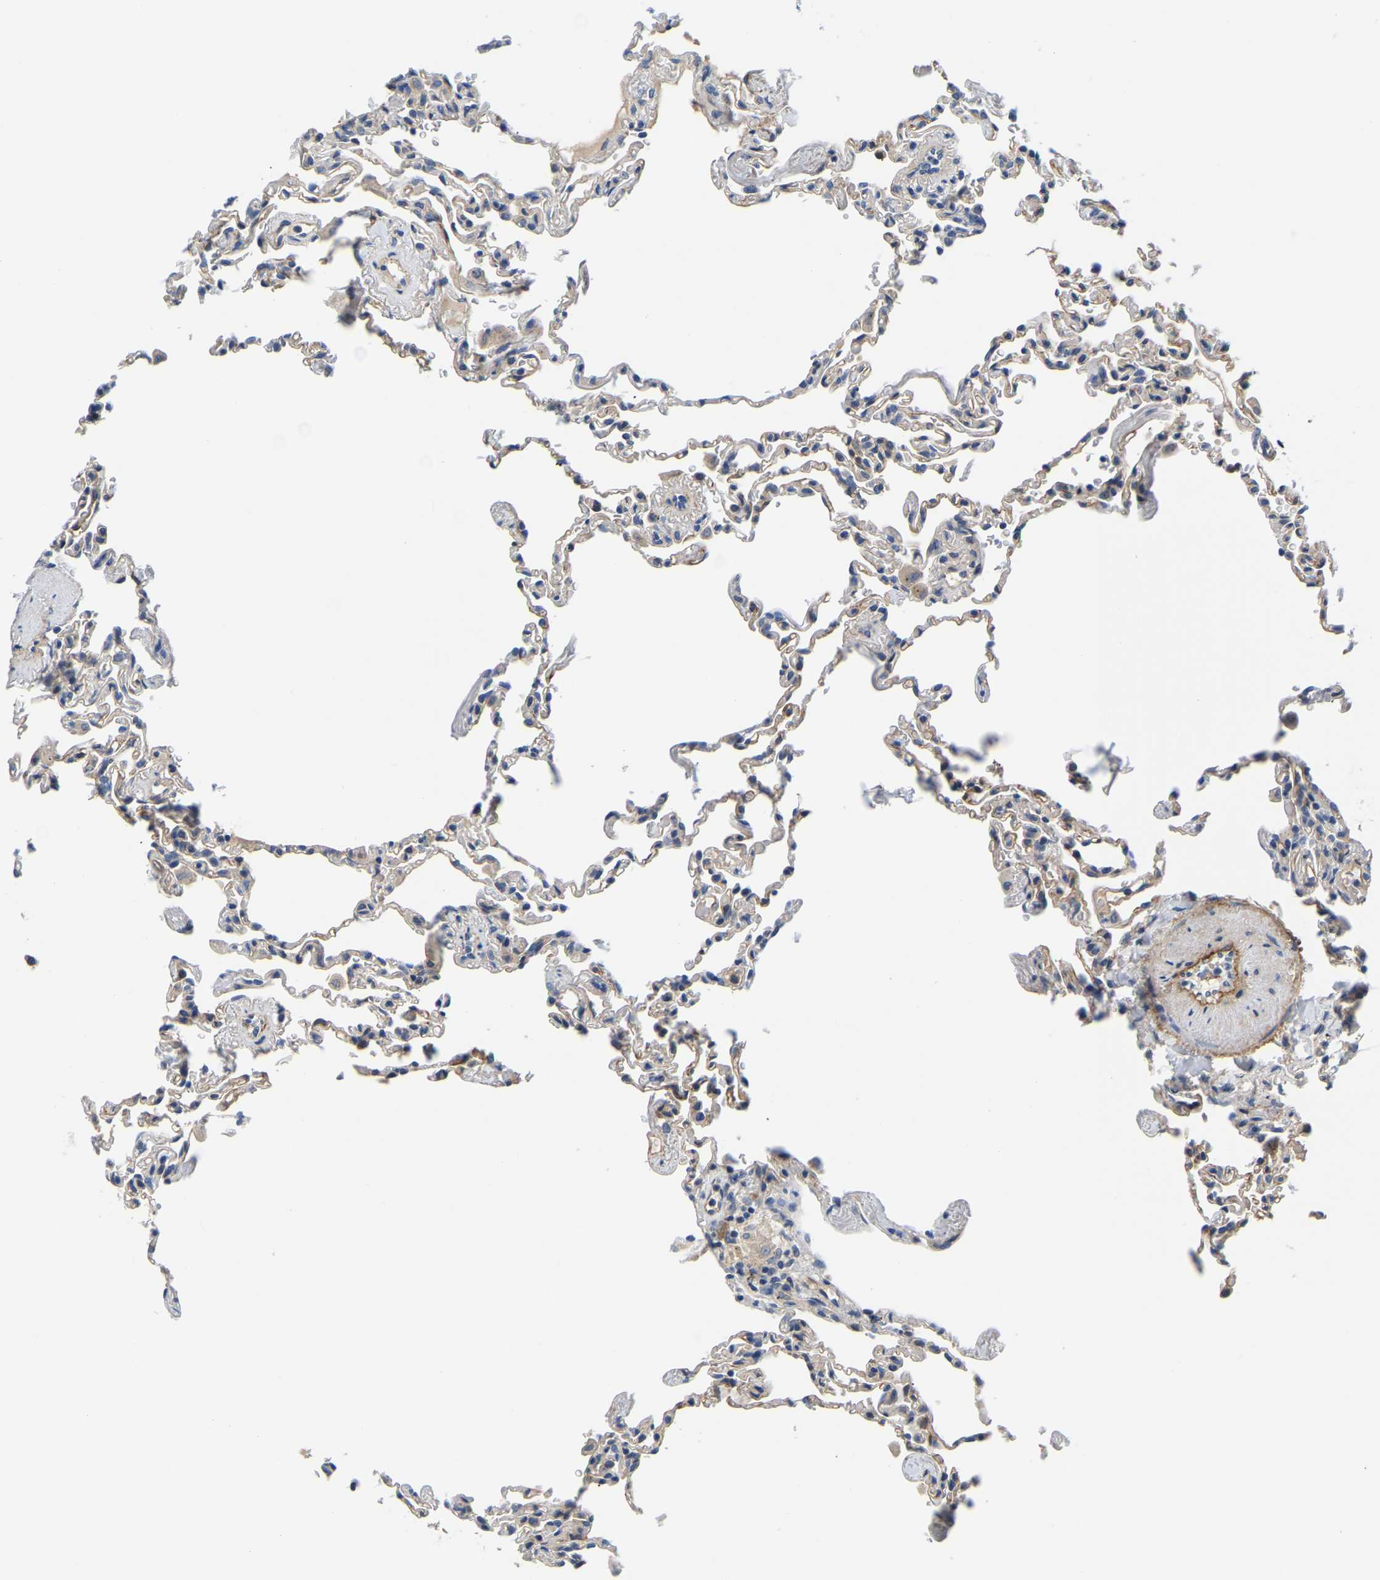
{"staining": {"intensity": "negative", "quantity": "none", "location": "none"}, "tissue": "lung", "cell_type": "Alveolar cells", "image_type": "normal", "snomed": [{"axis": "morphology", "description": "Normal tissue, NOS"}, {"axis": "topography", "description": "Lung"}], "caption": "The histopathology image reveals no significant staining in alveolar cells of lung. (DAB immunohistochemistry visualized using brightfield microscopy, high magnification).", "gene": "LIAS", "patient": {"sex": "male", "age": 59}}